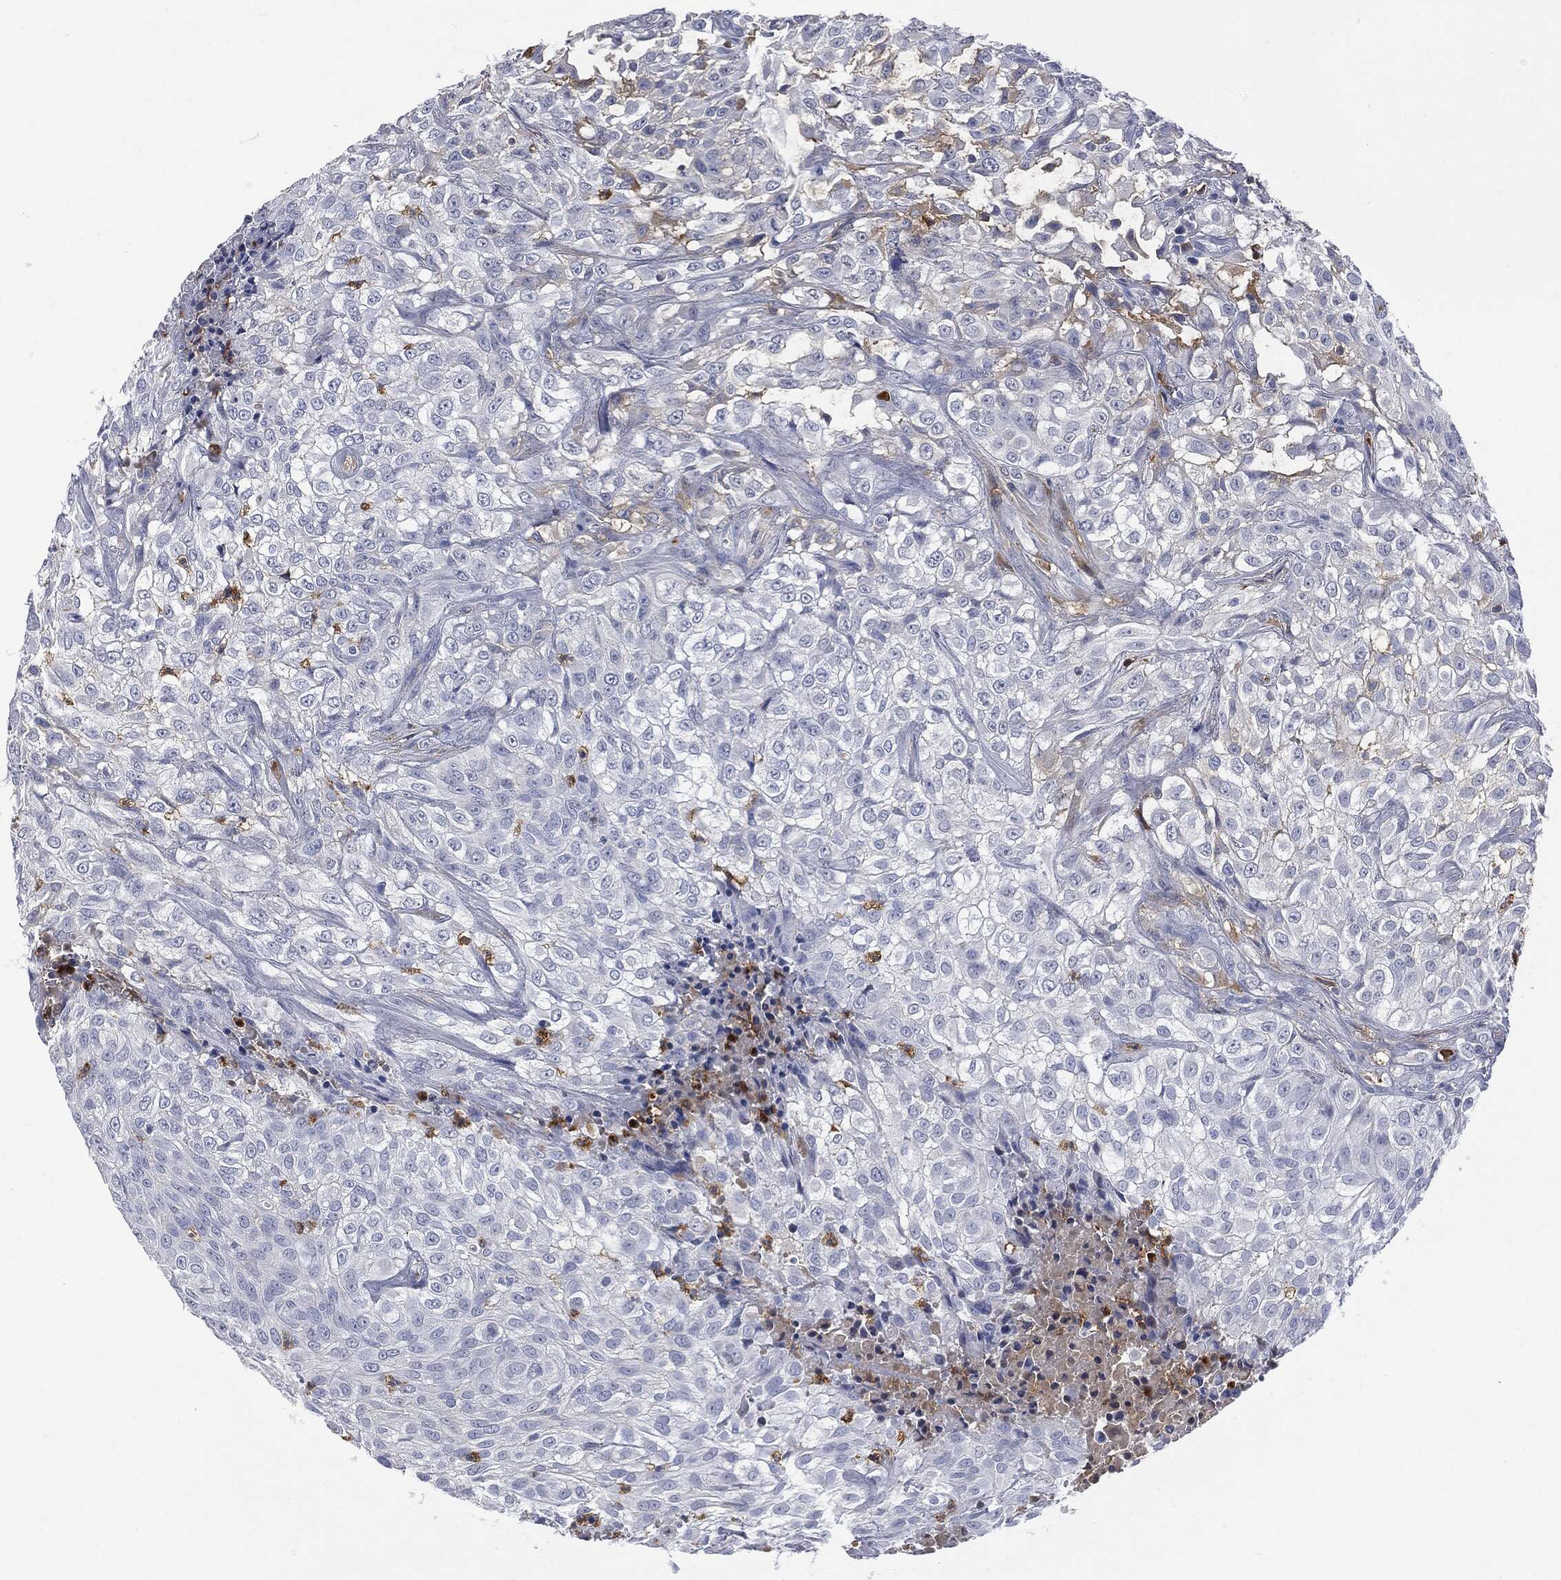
{"staining": {"intensity": "strong", "quantity": "<25%", "location": "cytoplasmic/membranous"}, "tissue": "urothelial cancer", "cell_type": "Tumor cells", "image_type": "cancer", "snomed": [{"axis": "morphology", "description": "Urothelial carcinoma, High grade"}, {"axis": "topography", "description": "Urinary bladder"}], "caption": "This is a micrograph of IHC staining of urothelial carcinoma (high-grade), which shows strong positivity in the cytoplasmic/membranous of tumor cells.", "gene": "BTK", "patient": {"sex": "male", "age": 56}}